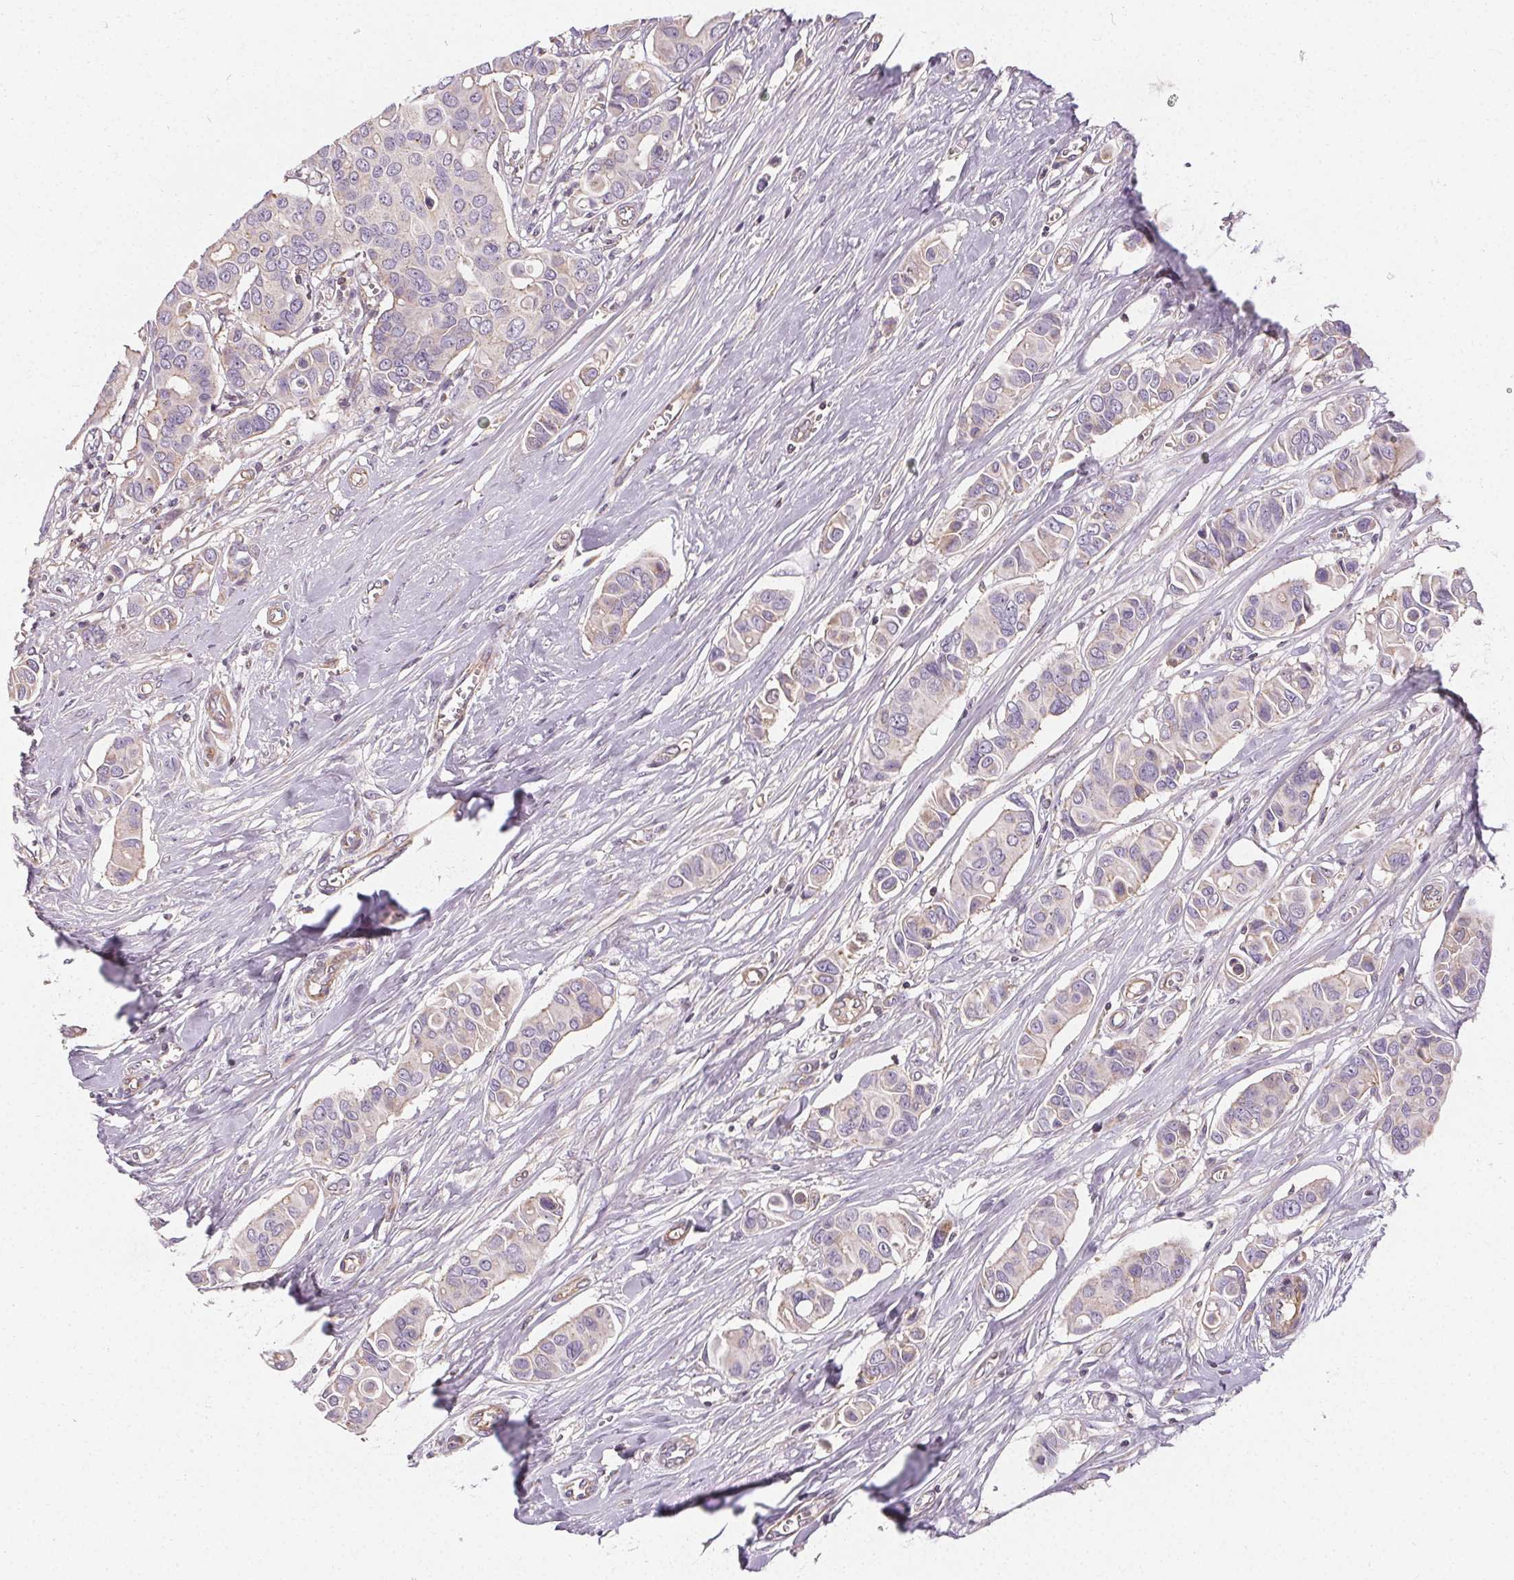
{"staining": {"intensity": "negative", "quantity": "none", "location": "none"}, "tissue": "breast cancer", "cell_type": "Tumor cells", "image_type": "cancer", "snomed": [{"axis": "morphology", "description": "Normal tissue, NOS"}, {"axis": "morphology", "description": "Duct carcinoma"}, {"axis": "topography", "description": "Skin"}, {"axis": "topography", "description": "Breast"}], "caption": "This micrograph is of breast cancer stained with immunohistochemistry to label a protein in brown with the nuclei are counter-stained blue. There is no positivity in tumor cells.", "gene": "APLP1", "patient": {"sex": "female", "age": 54}}